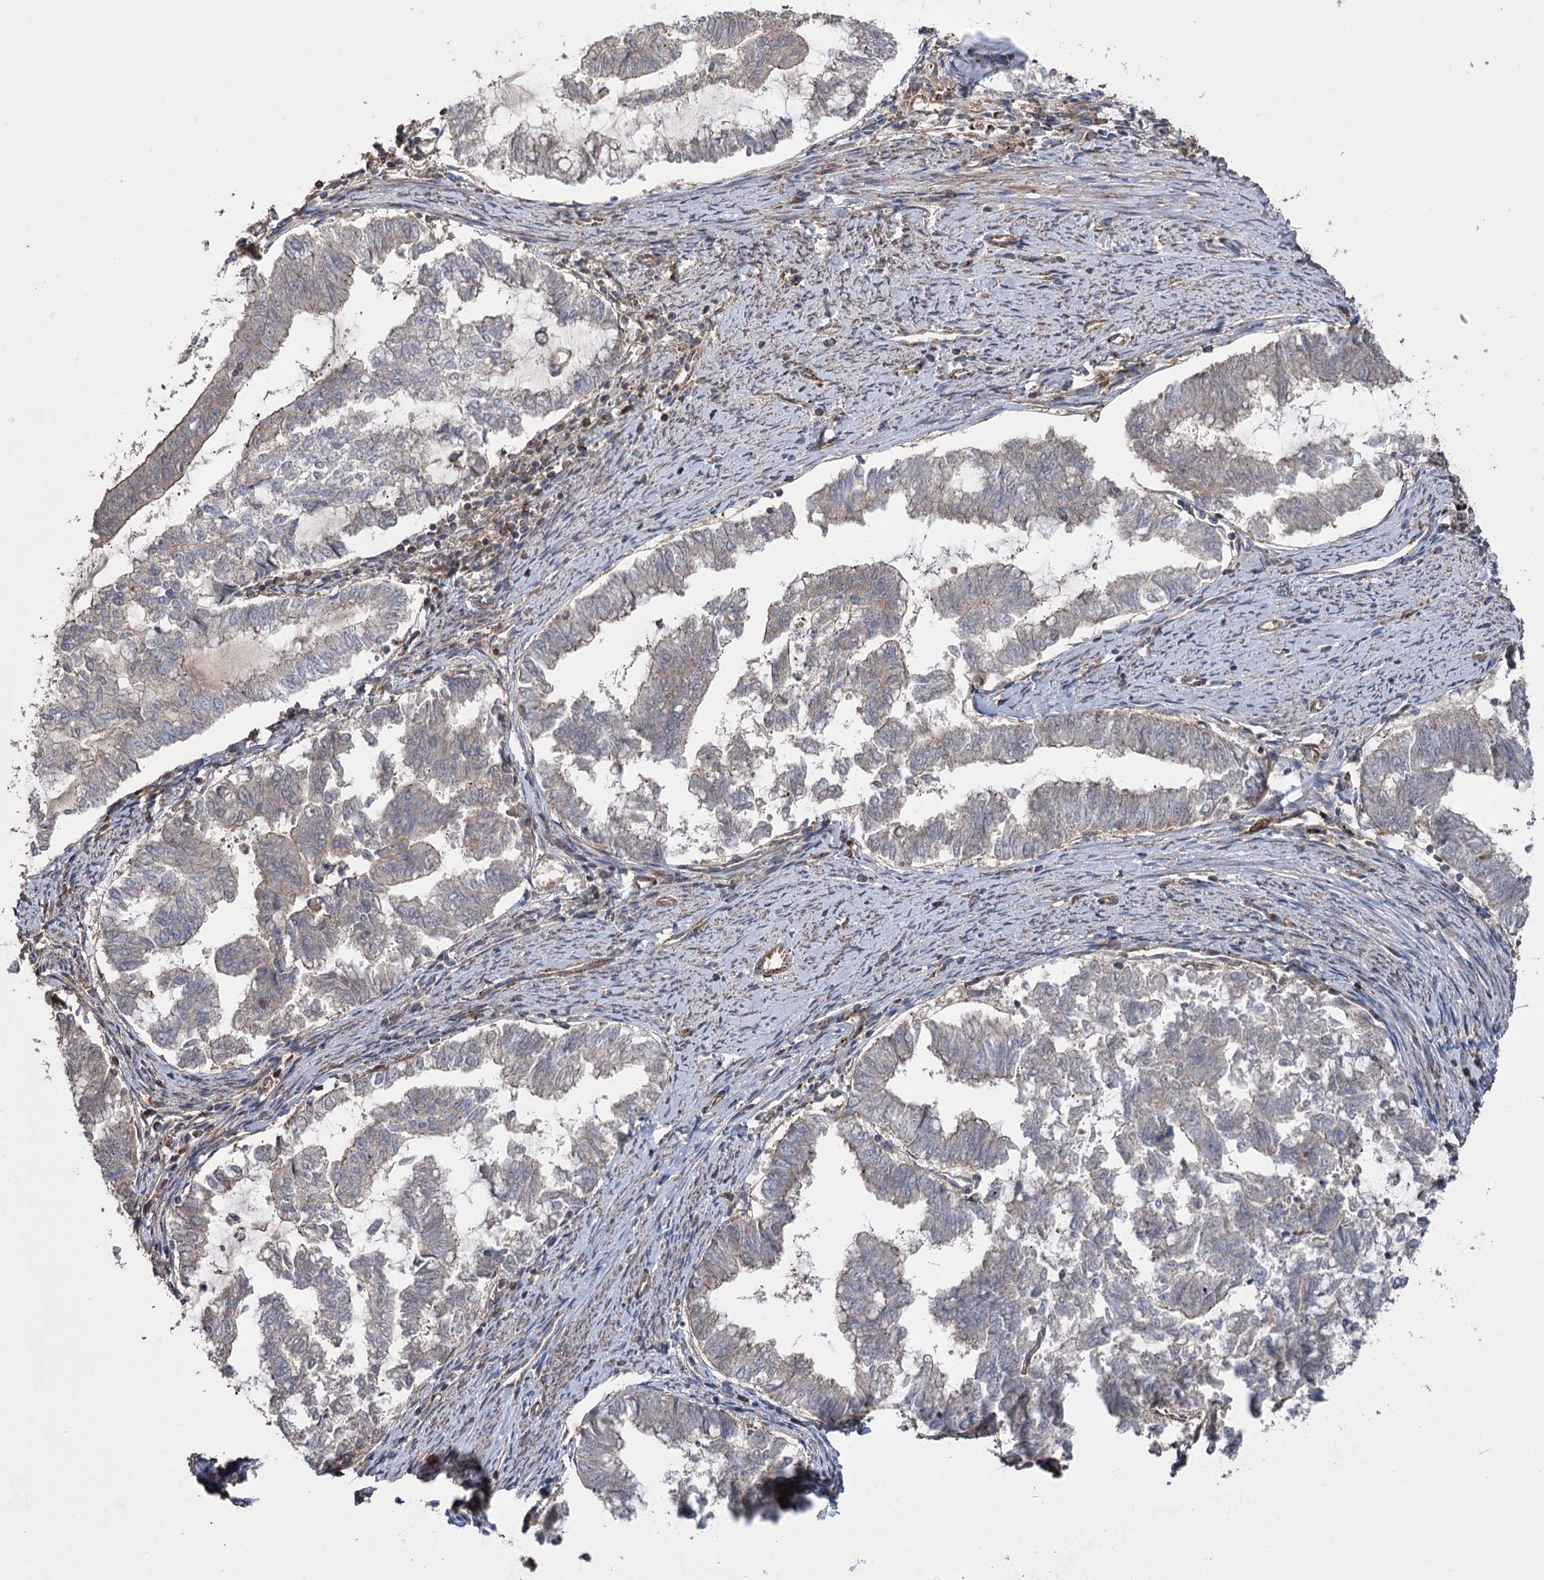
{"staining": {"intensity": "negative", "quantity": "none", "location": "none"}, "tissue": "endometrial cancer", "cell_type": "Tumor cells", "image_type": "cancer", "snomed": [{"axis": "morphology", "description": "Adenocarcinoma, NOS"}, {"axis": "topography", "description": "Endometrium"}], "caption": "This is an IHC photomicrograph of endometrial adenocarcinoma. There is no expression in tumor cells.", "gene": "LARS2", "patient": {"sex": "female", "age": 79}}